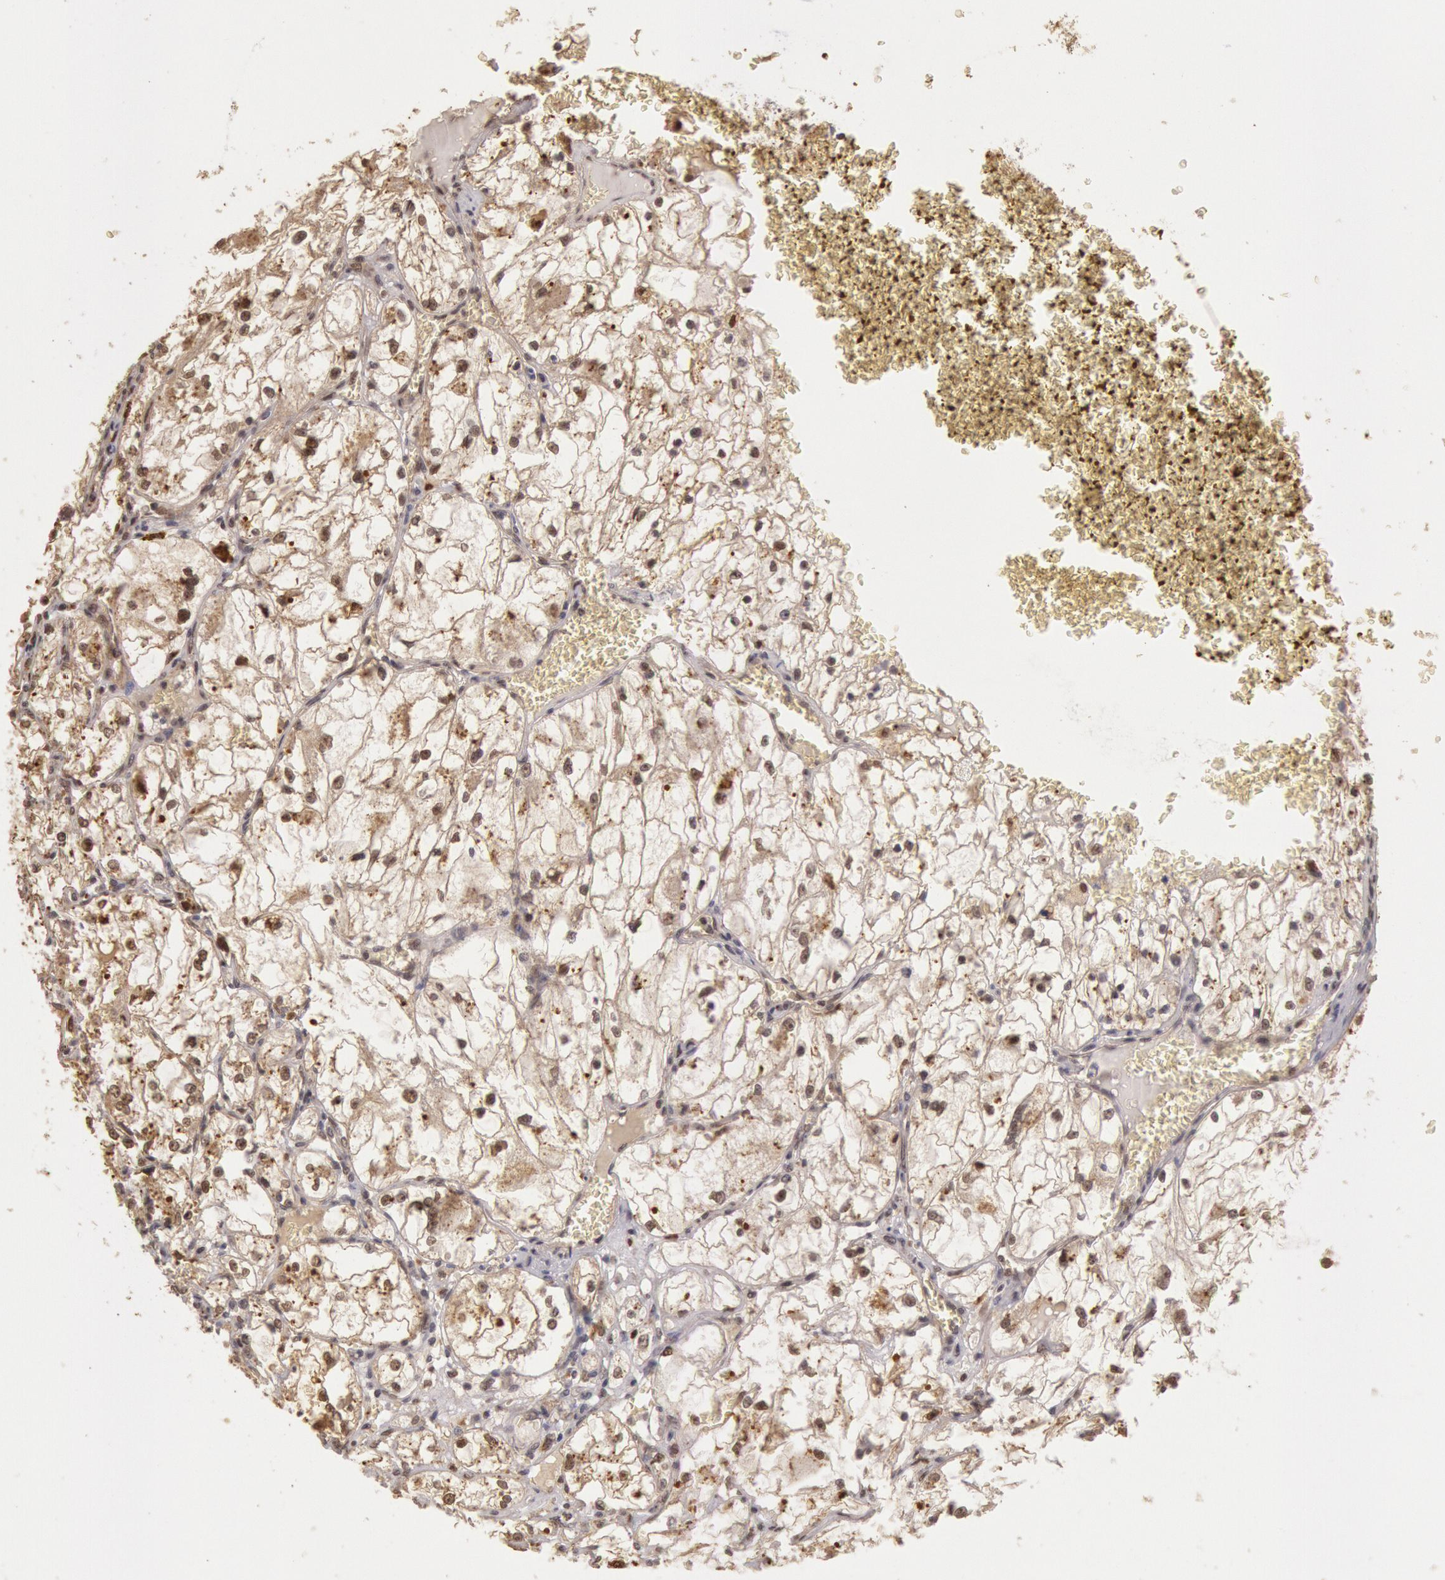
{"staining": {"intensity": "weak", "quantity": "25%-75%", "location": "nuclear"}, "tissue": "renal cancer", "cell_type": "Tumor cells", "image_type": "cancer", "snomed": [{"axis": "morphology", "description": "Adenocarcinoma, NOS"}, {"axis": "topography", "description": "Kidney"}], "caption": "Protein expression by immunohistochemistry (IHC) shows weak nuclear staining in about 25%-75% of tumor cells in renal cancer. Nuclei are stained in blue.", "gene": "LIG4", "patient": {"sex": "male", "age": 61}}